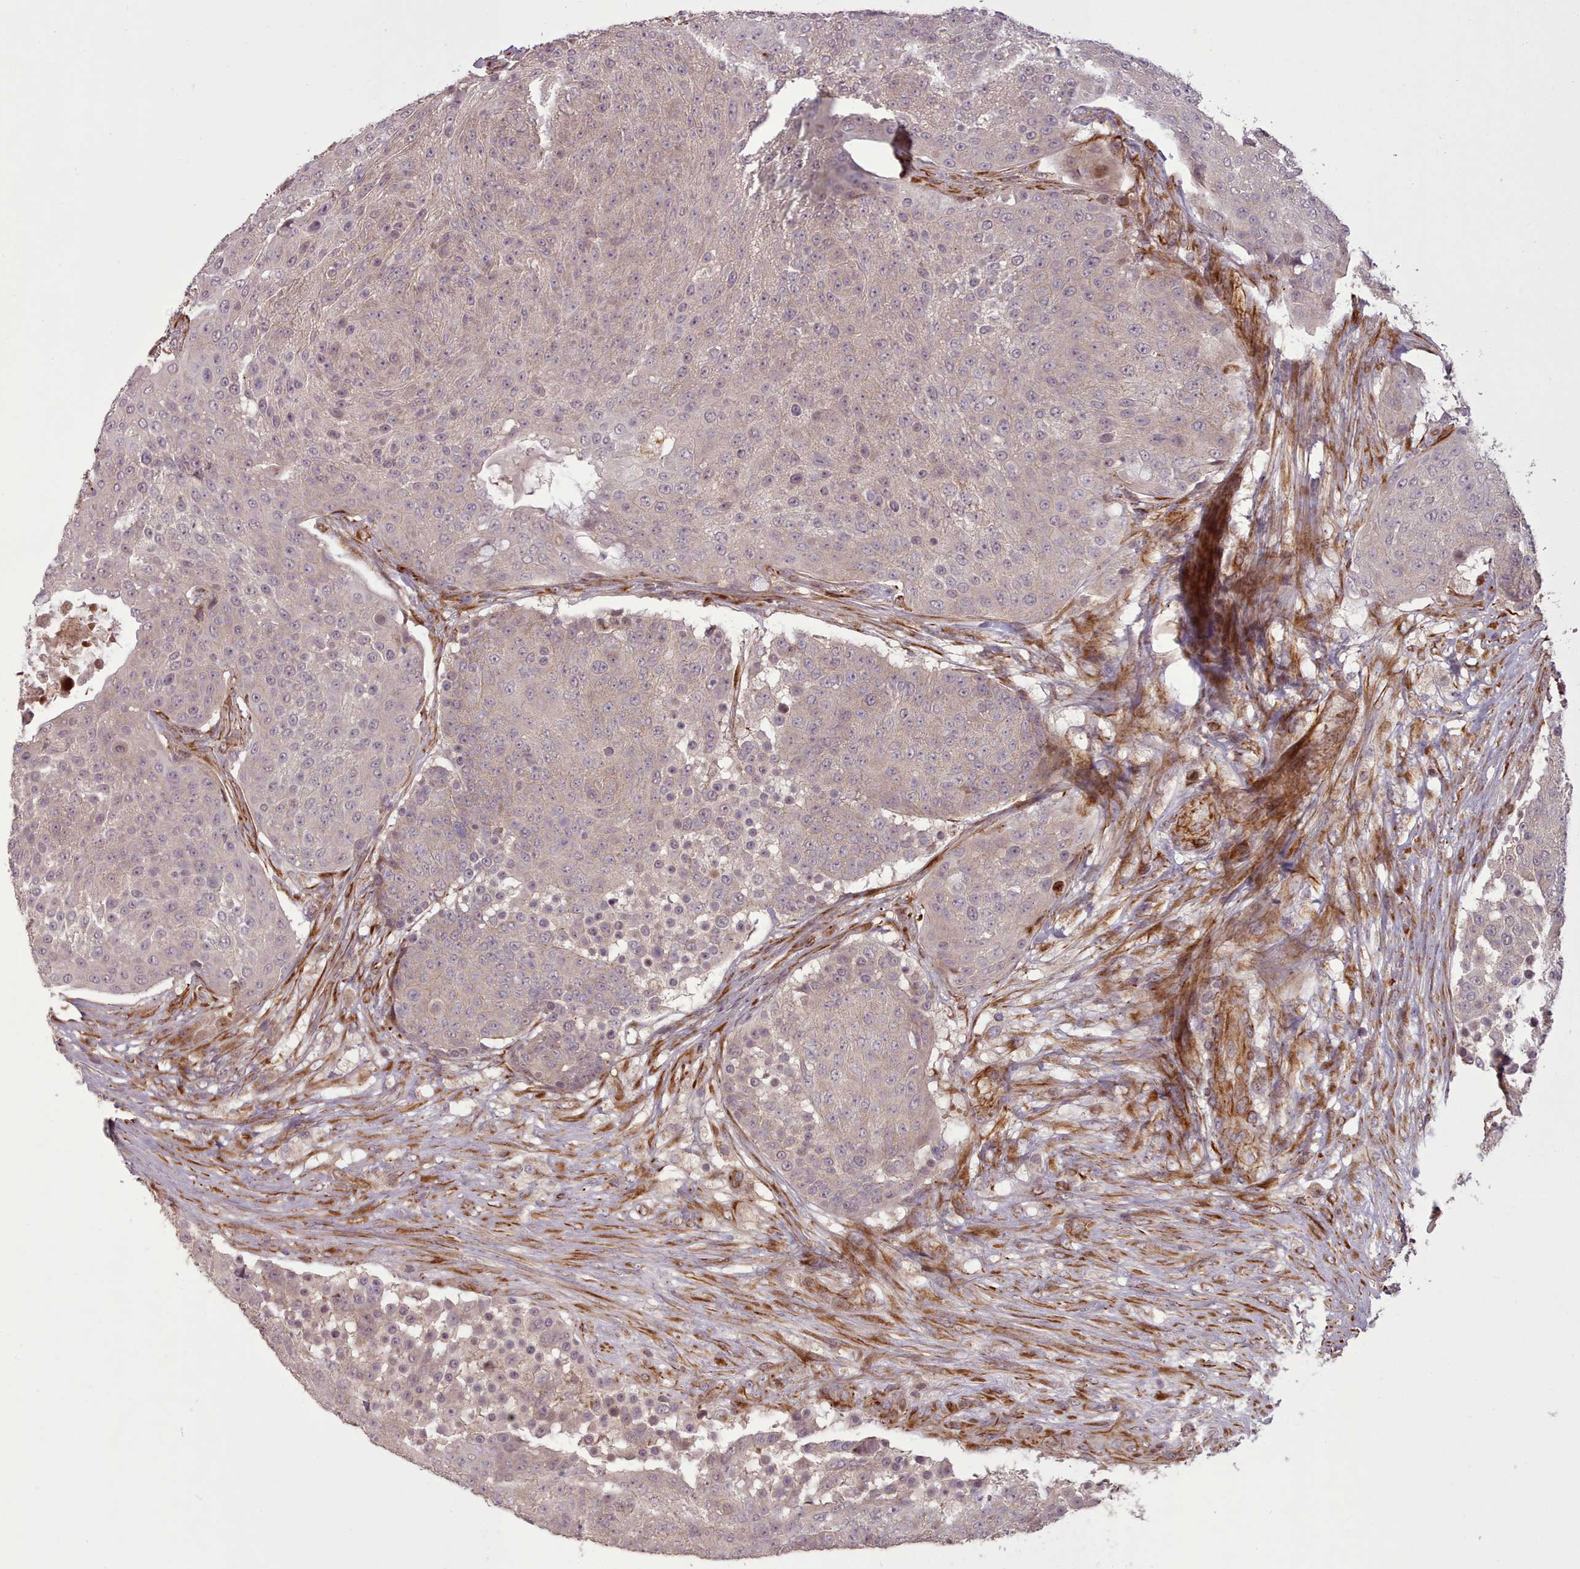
{"staining": {"intensity": "weak", "quantity": ">75%", "location": "cytoplasmic/membranous"}, "tissue": "urothelial cancer", "cell_type": "Tumor cells", "image_type": "cancer", "snomed": [{"axis": "morphology", "description": "Urothelial carcinoma, High grade"}, {"axis": "topography", "description": "Urinary bladder"}], "caption": "Urothelial carcinoma (high-grade) tissue exhibits weak cytoplasmic/membranous positivity in about >75% of tumor cells", "gene": "GBGT1", "patient": {"sex": "female", "age": 63}}